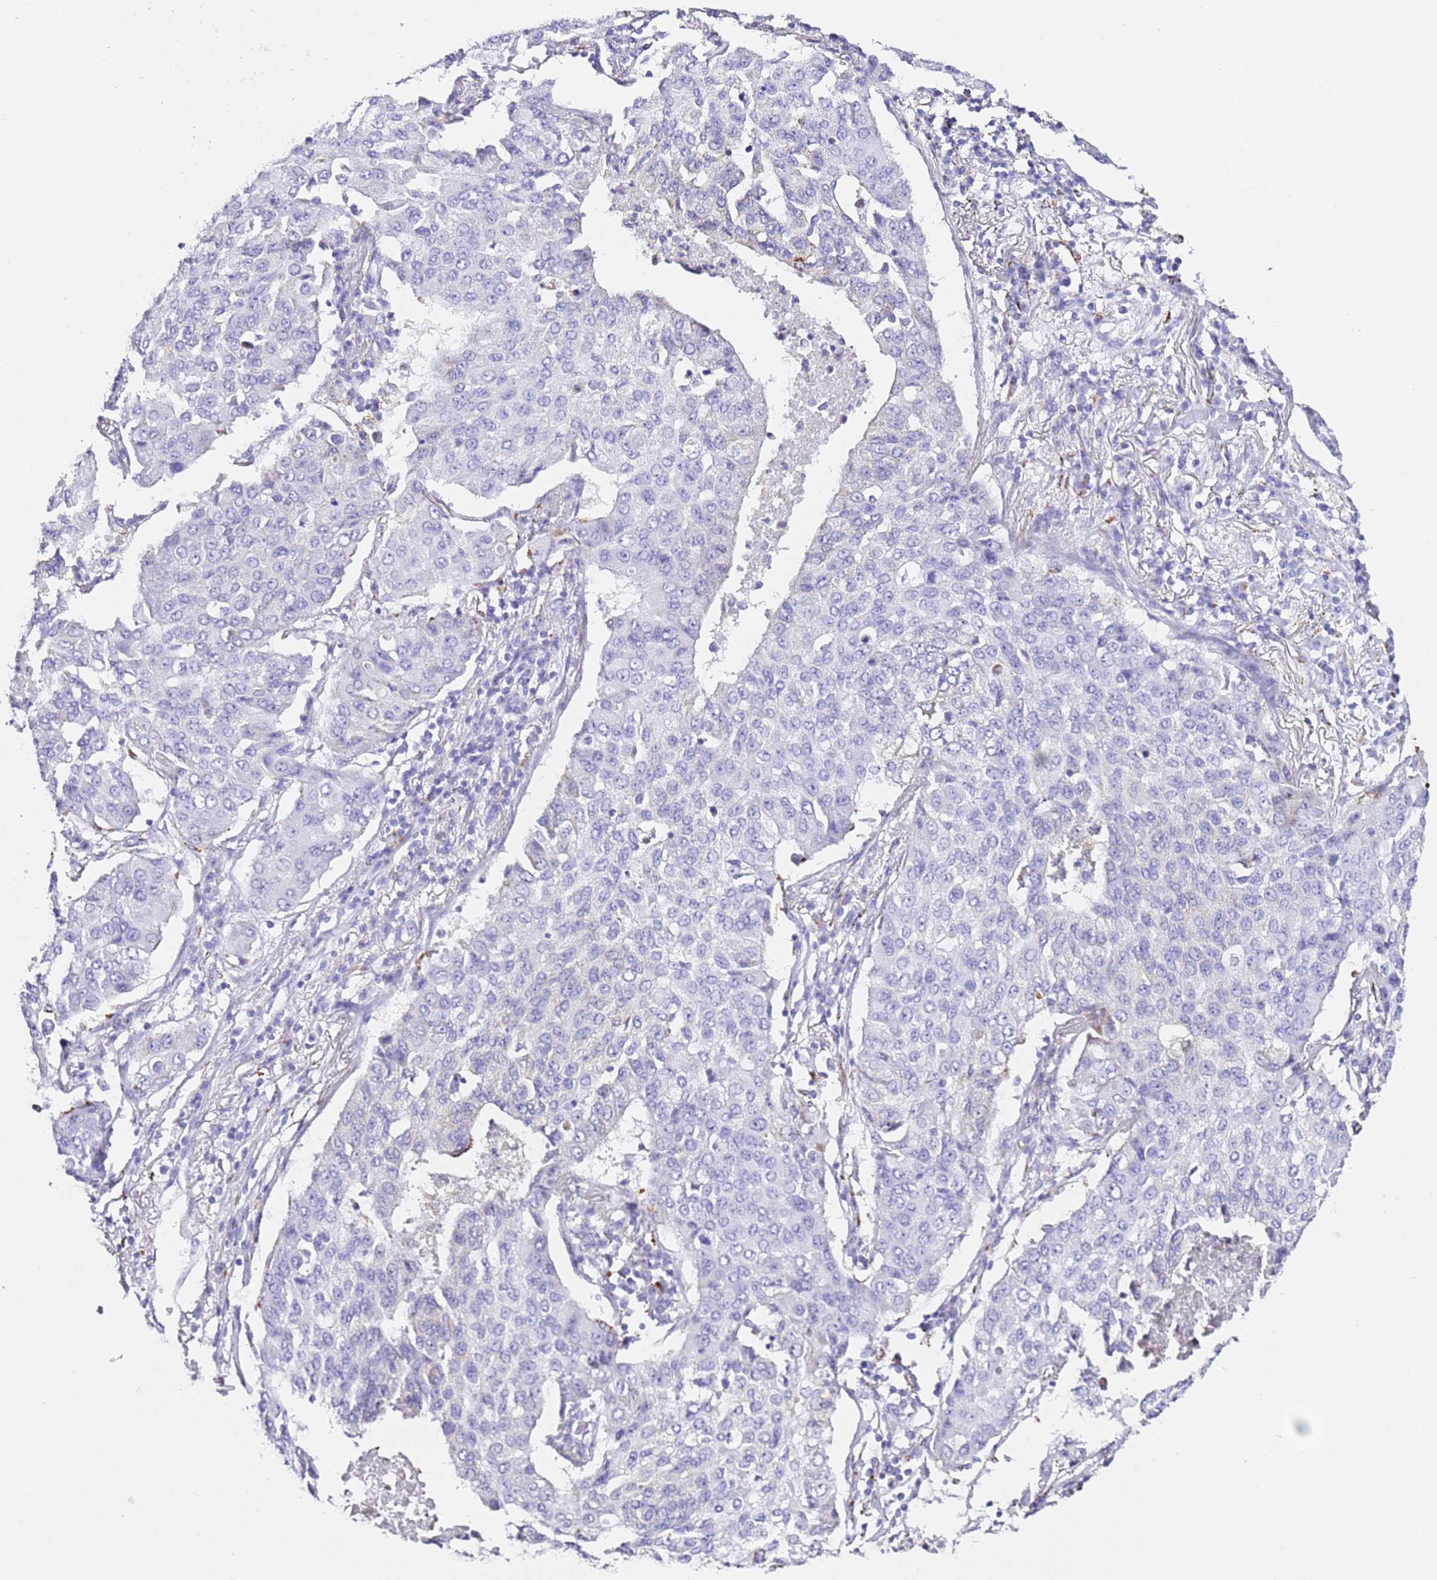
{"staining": {"intensity": "negative", "quantity": "none", "location": "none"}, "tissue": "lung cancer", "cell_type": "Tumor cells", "image_type": "cancer", "snomed": [{"axis": "morphology", "description": "Squamous cell carcinoma, NOS"}, {"axis": "topography", "description": "Lung"}], "caption": "IHC of lung cancer (squamous cell carcinoma) displays no expression in tumor cells.", "gene": "PTBP2", "patient": {"sex": "male", "age": 74}}